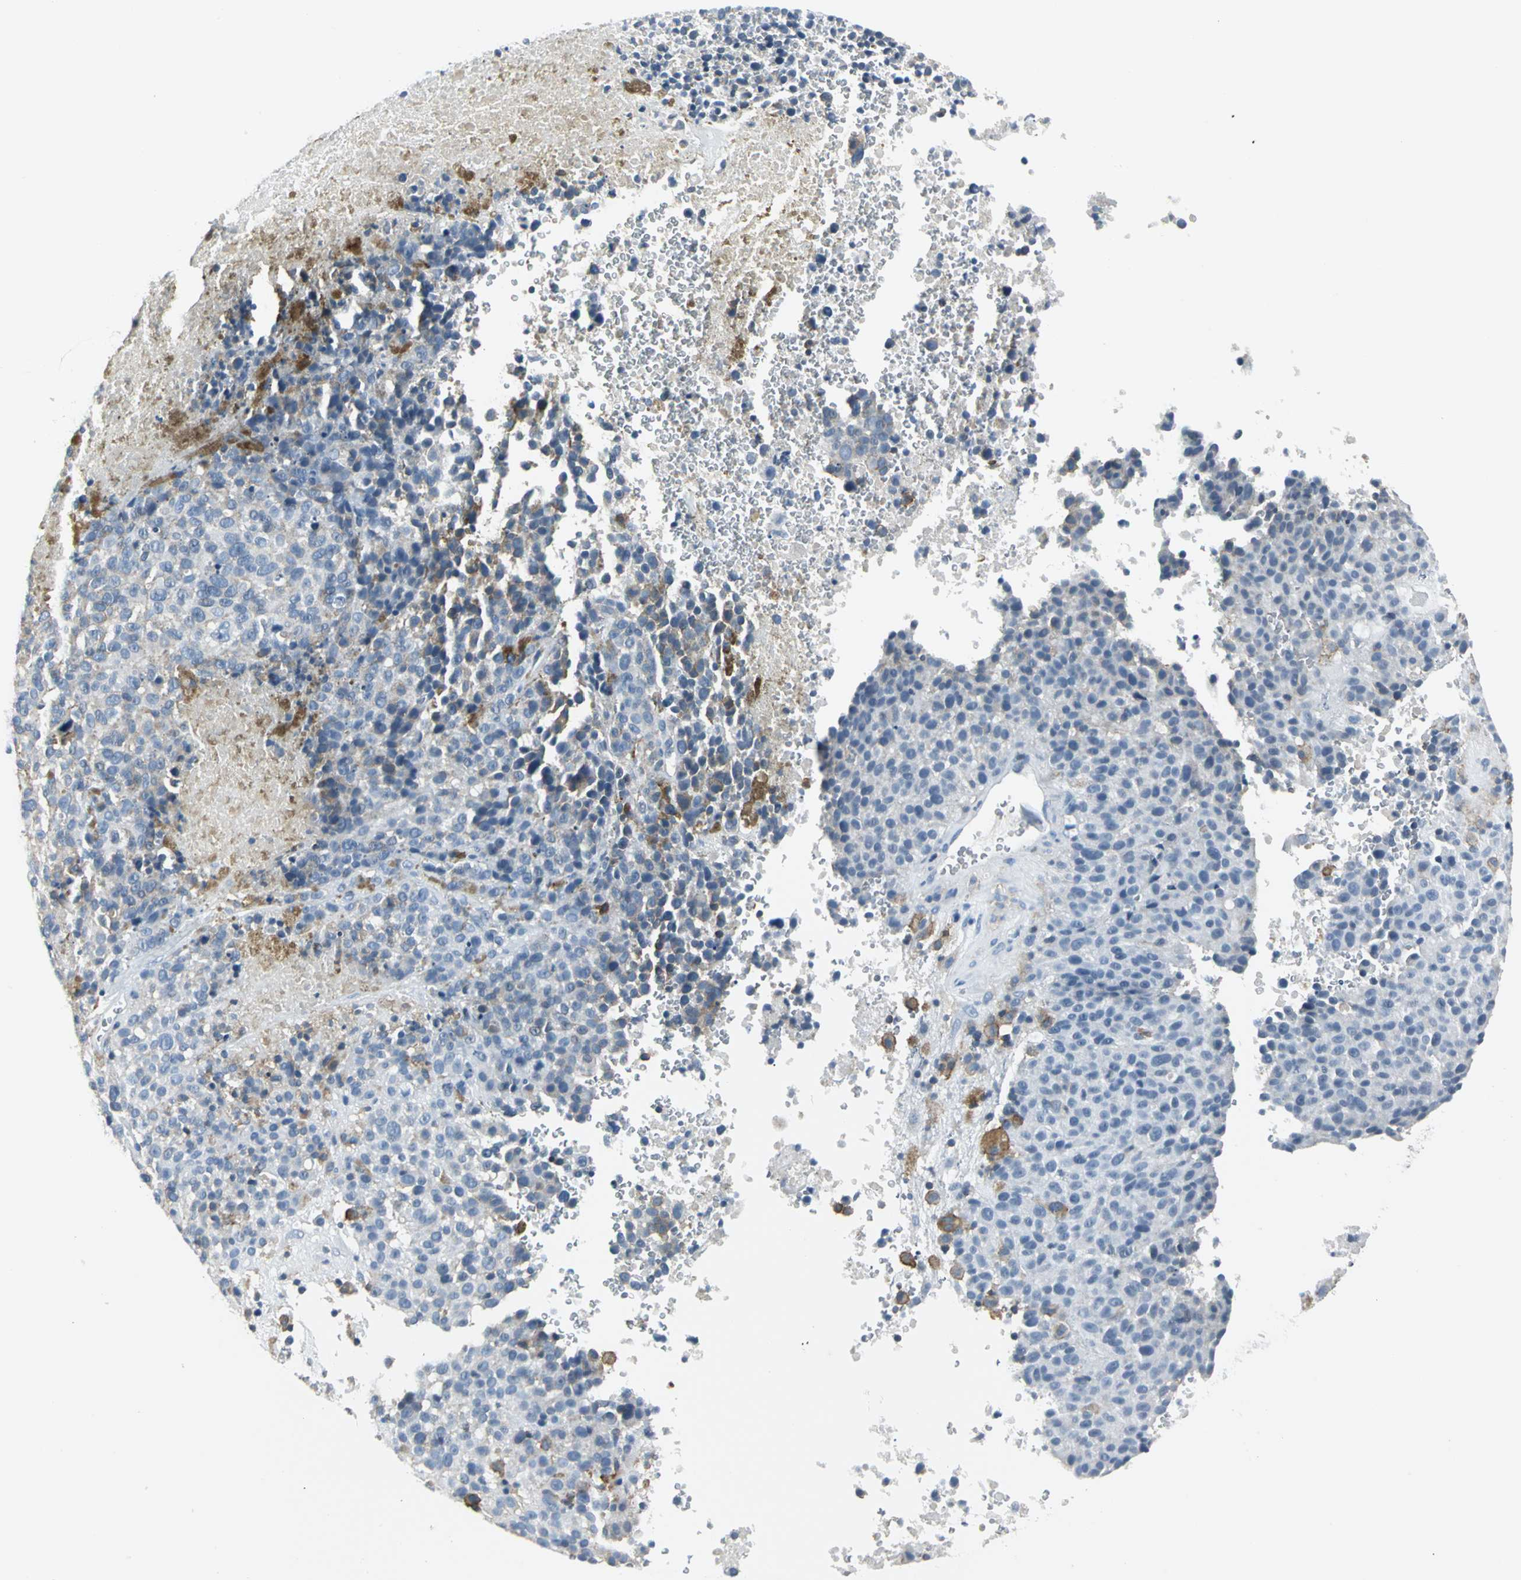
{"staining": {"intensity": "weak", "quantity": "25%-75%", "location": "cytoplasmic/membranous"}, "tissue": "melanoma", "cell_type": "Tumor cells", "image_type": "cancer", "snomed": [{"axis": "morphology", "description": "Malignant melanoma, Metastatic site"}, {"axis": "topography", "description": "Cerebral cortex"}], "caption": "This image demonstrates malignant melanoma (metastatic site) stained with immunohistochemistry (IHC) to label a protein in brown. The cytoplasmic/membranous of tumor cells show weak positivity for the protein. Nuclei are counter-stained blue.", "gene": "IQGAP2", "patient": {"sex": "female", "age": 52}}